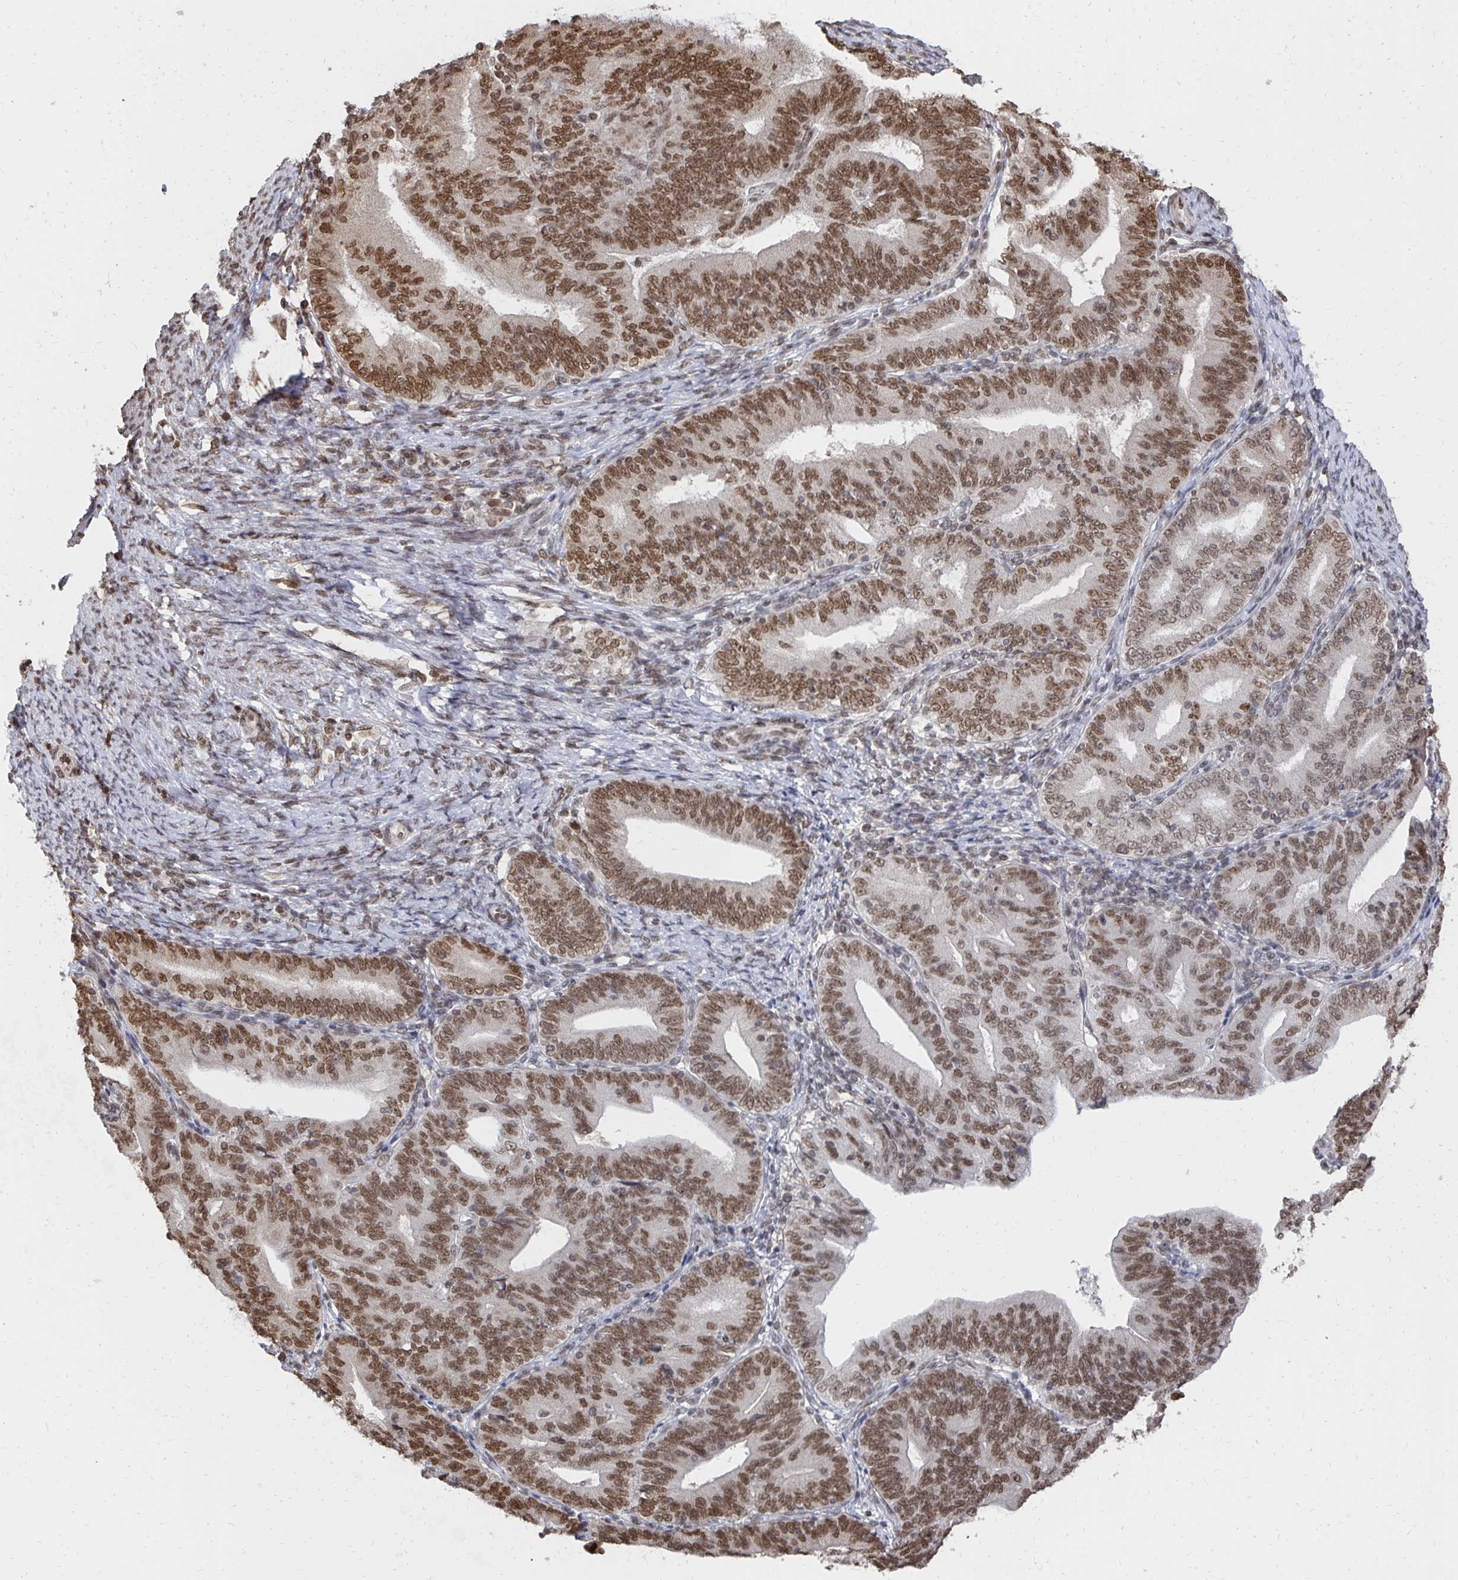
{"staining": {"intensity": "moderate", "quantity": ">75%", "location": "nuclear"}, "tissue": "endometrial cancer", "cell_type": "Tumor cells", "image_type": "cancer", "snomed": [{"axis": "morphology", "description": "Adenocarcinoma, NOS"}, {"axis": "topography", "description": "Endometrium"}], "caption": "Immunohistochemistry (IHC) photomicrograph of neoplastic tissue: human adenocarcinoma (endometrial) stained using immunohistochemistry shows medium levels of moderate protein expression localized specifically in the nuclear of tumor cells, appearing as a nuclear brown color.", "gene": "GTF3C6", "patient": {"sex": "female", "age": 70}}